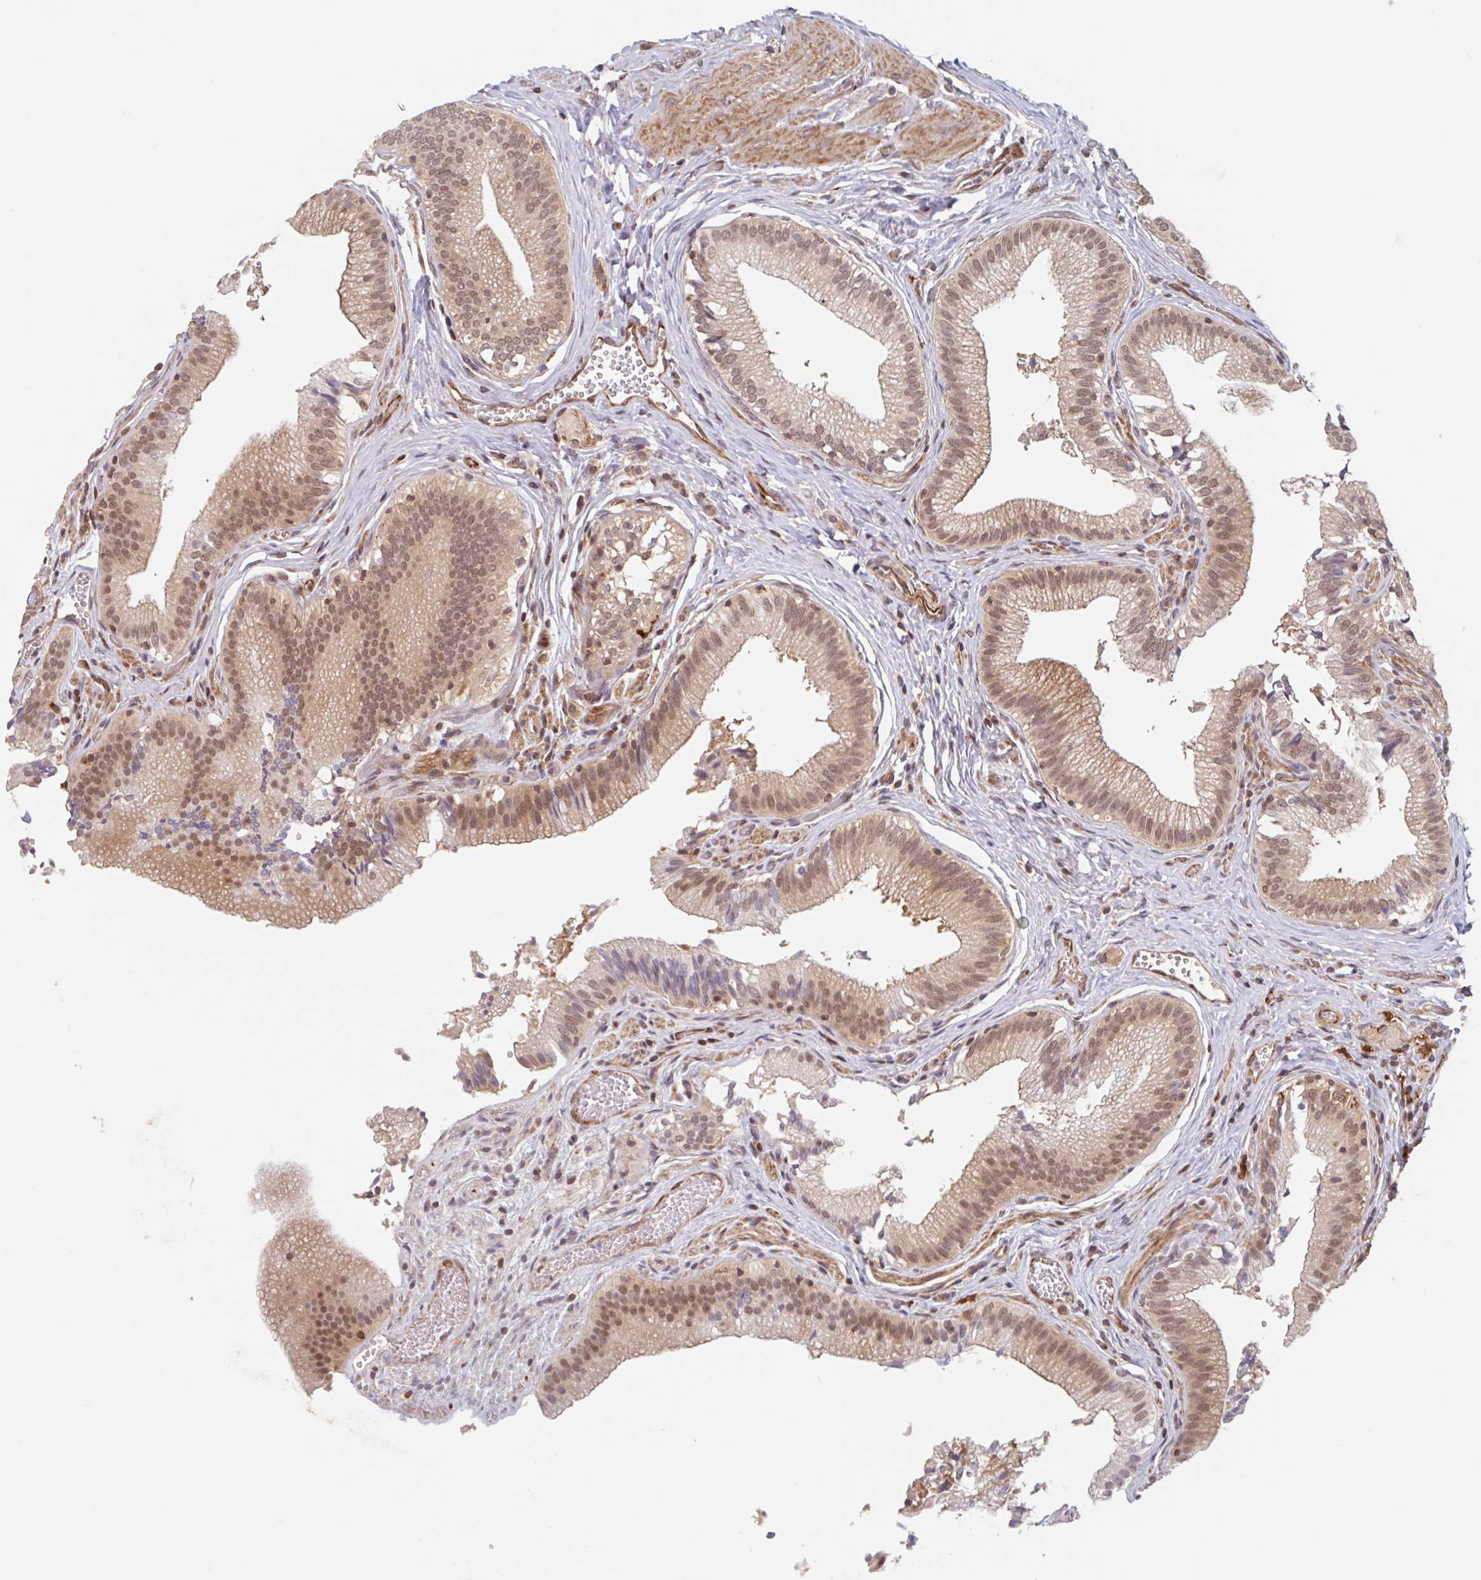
{"staining": {"intensity": "moderate", "quantity": ">75%", "location": "cytoplasmic/membranous,nuclear"}, "tissue": "gallbladder", "cell_type": "Glandular cells", "image_type": "normal", "snomed": [{"axis": "morphology", "description": "Normal tissue, NOS"}, {"axis": "topography", "description": "Gallbladder"}, {"axis": "topography", "description": "Peripheral nerve tissue"}], "caption": "A histopathology image of human gallbladder stained for a protein shows moderate cytoplasmic/membranous,nuclear brown staining in glandular cells.", "gene": "NUB1", "patient": {"sex": "male", "age": 17}}